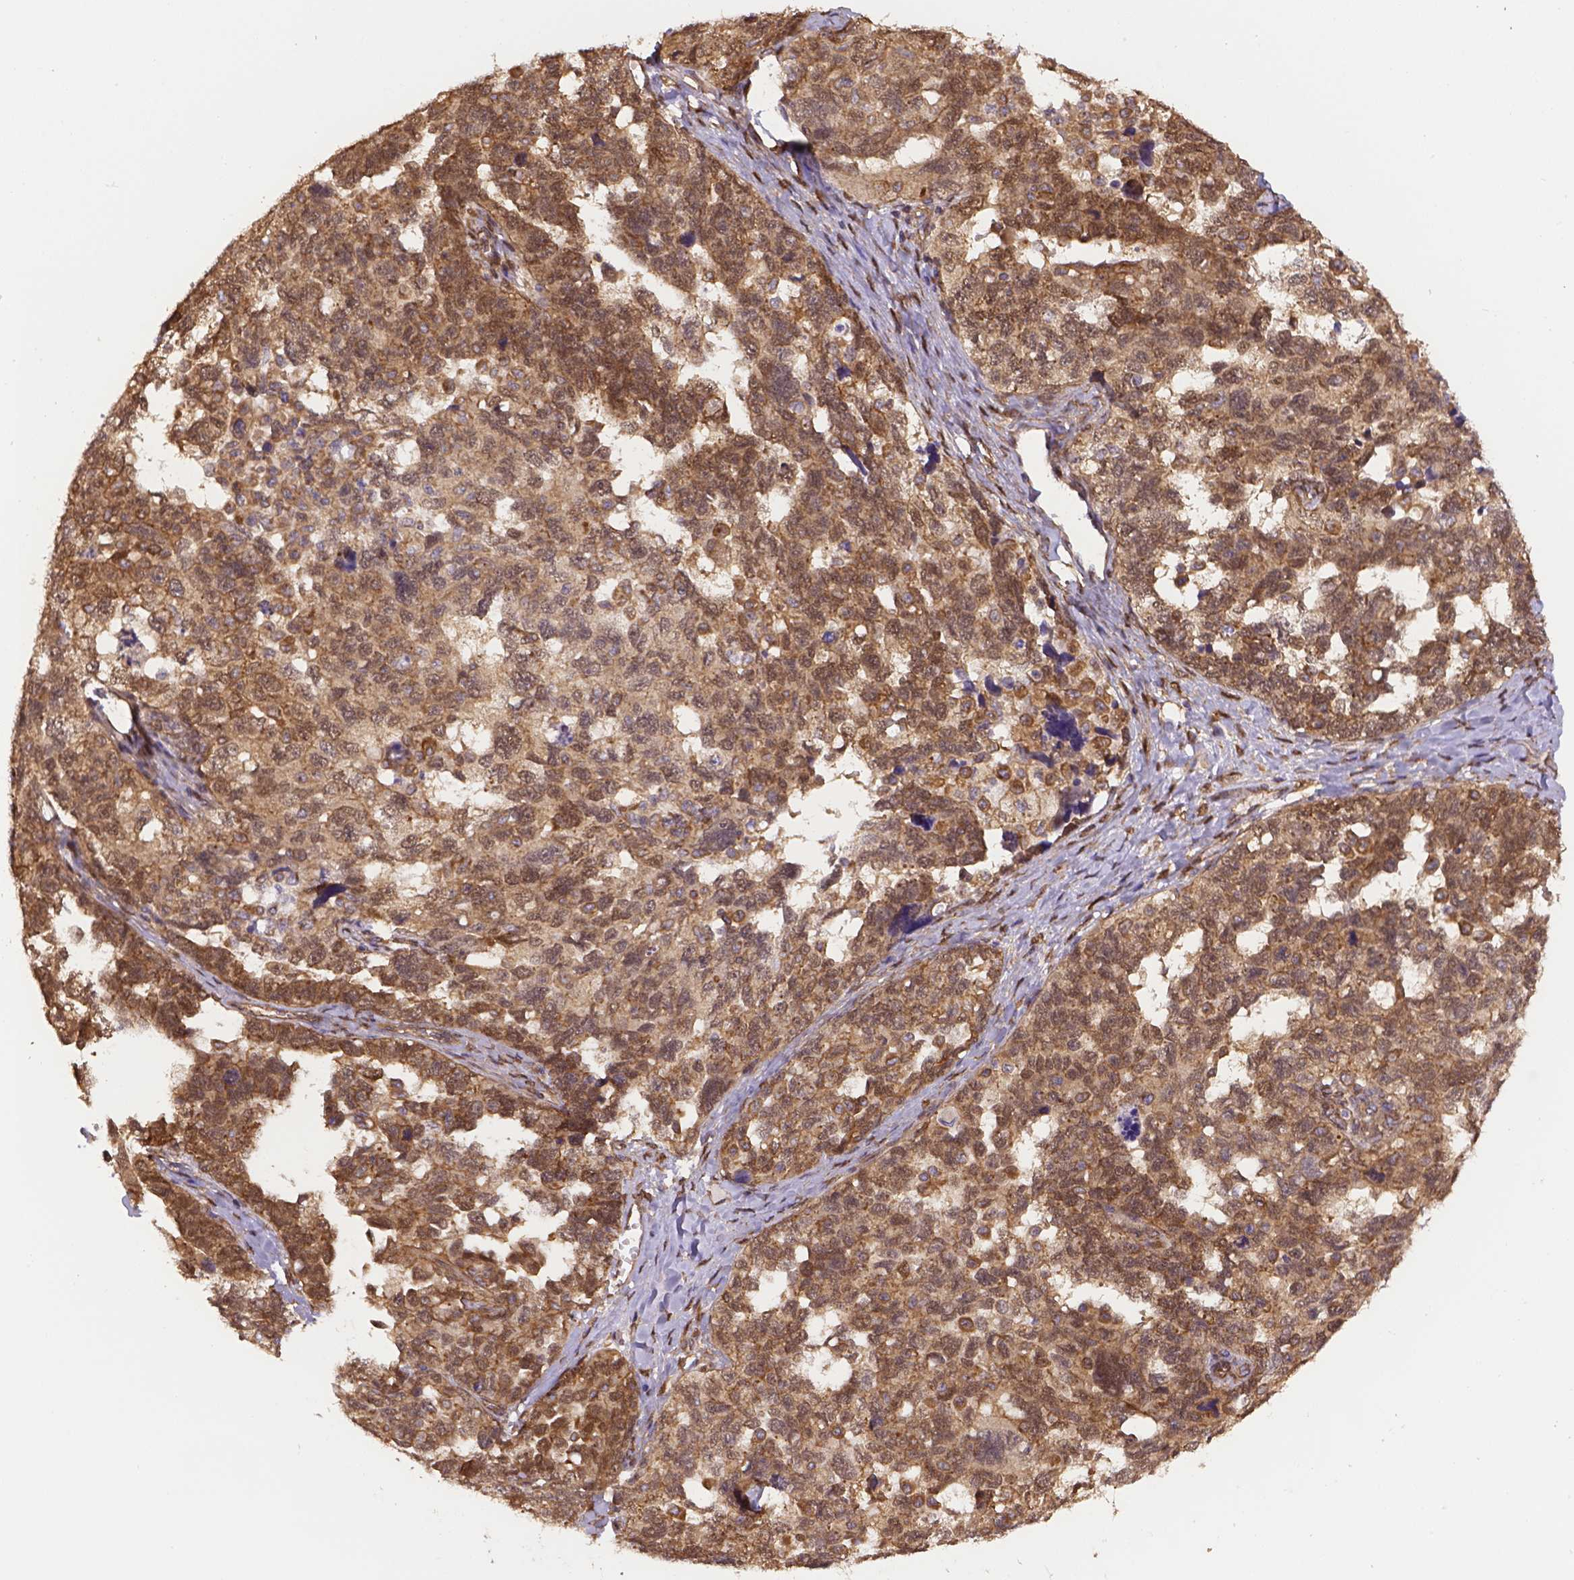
{"staining": {"intensity": "moderate", "quantity": ">75%", "location": "cytoplasmic/membranous"}, "tissue": "ovarian cancer", "cell_type": "Tumor cells", "image_type": "cancer", "snomed": [{"axis": "morphology", "description": "Cystadenocarcinoma, serous, NOS"}, {"axis": "topography", "description": "Ovary"}], "caption": "A brown stain labels moderate cytoplasmic/membranous staining of a protein in ovarian cancer (serous cystadenocarcinoma) tumor cells.", "gene": "YAP1", "patient": {"sex": "female", "age": 69}}